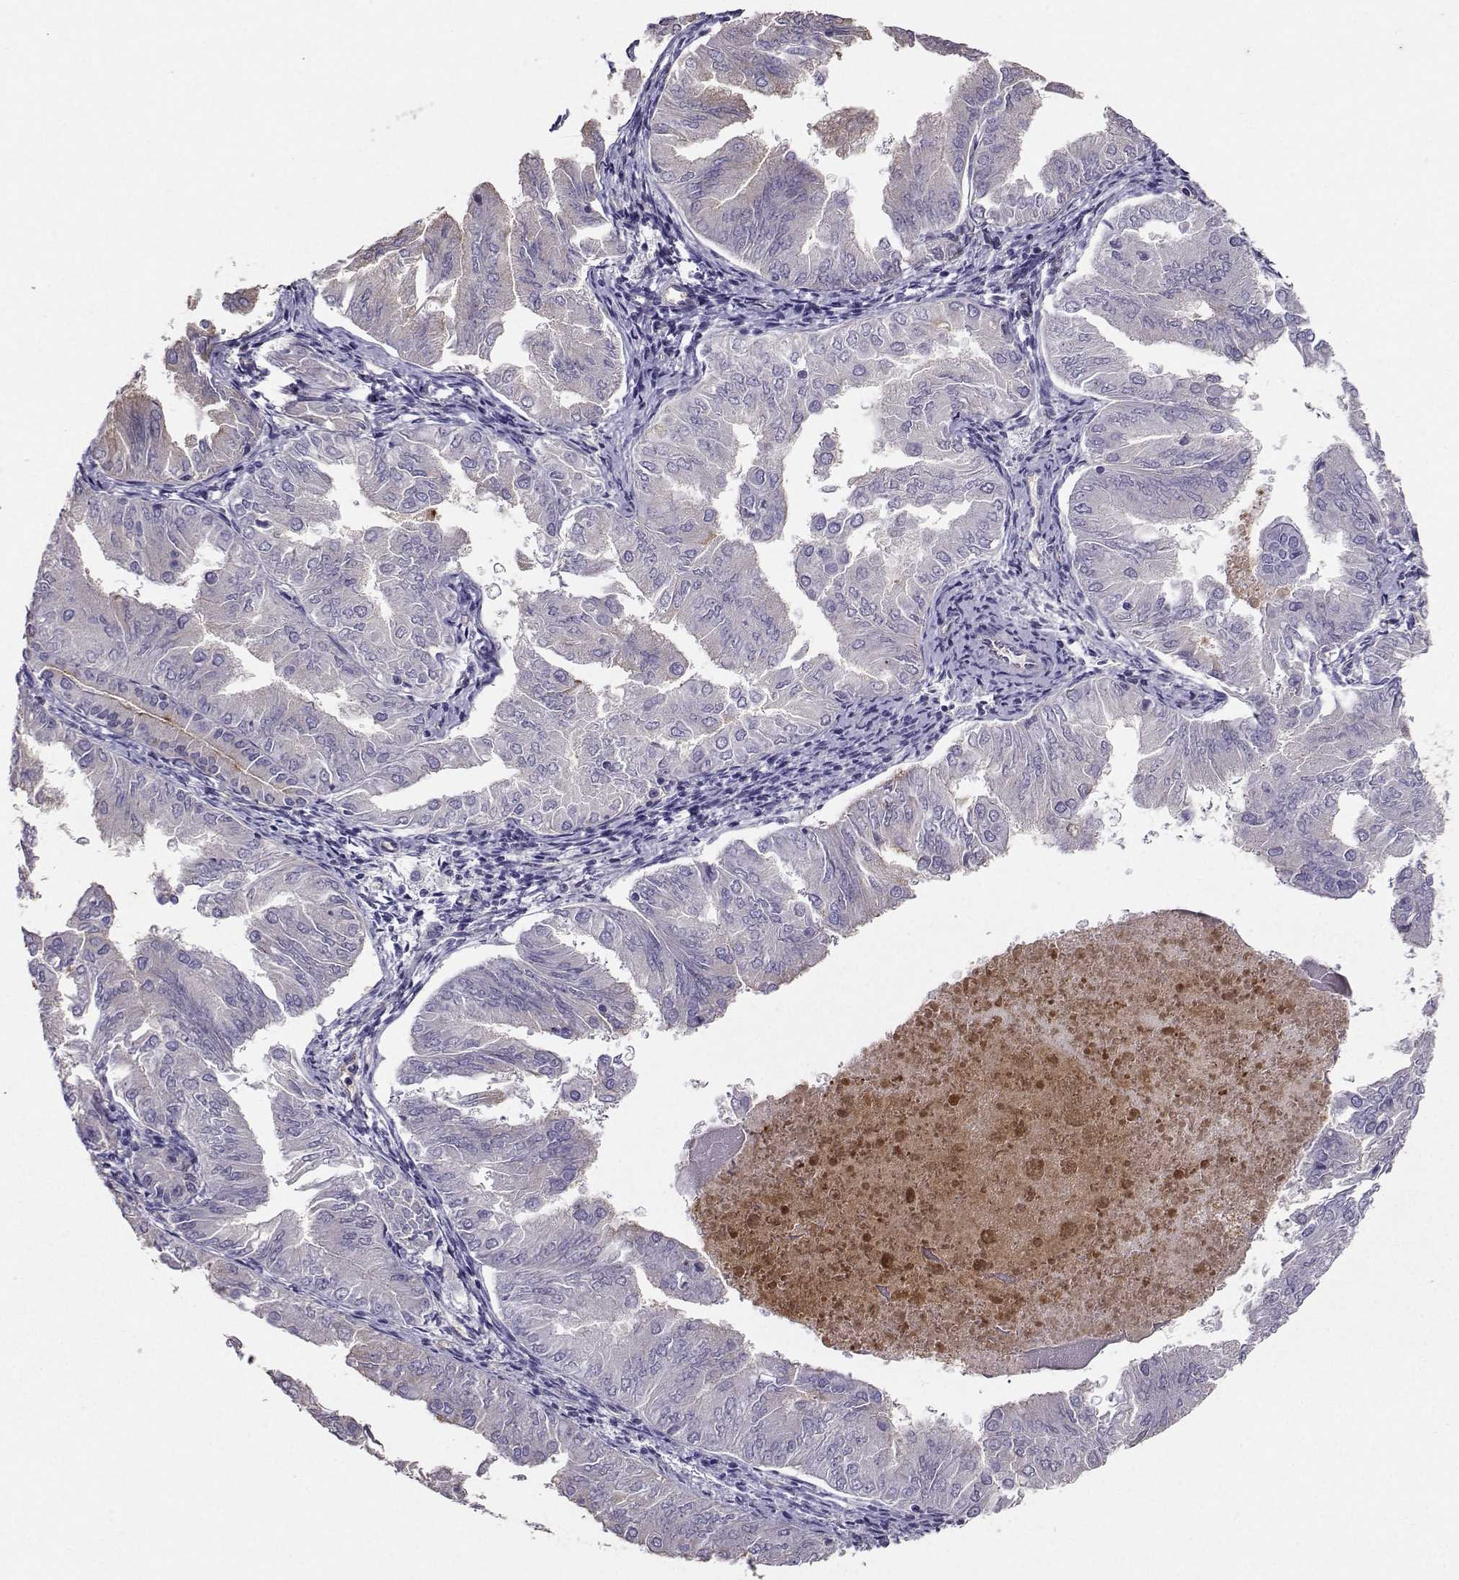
{"staining": {"intensity": "moderate", "quantity": "<25%", "location": "cytoplasmic/membranous"}, "tissue": "endometrial cancer", "cell_type": "Tumor cells", "image_type": "cancer", "snomed": [{"axis": "morphology", "description": "Adenocarcinoma, NOS"}, {"axis": "topography", "description": "Endometrium"}], "caption": "Immunohistochemical staining of human endometrial adenocarcinoma shows moderate cytoplasmic/membranous protein positivity in approximately <25% of tumor cells.", "gene": "CLUL1", "patient": {"sex": "female", "age": 53}}